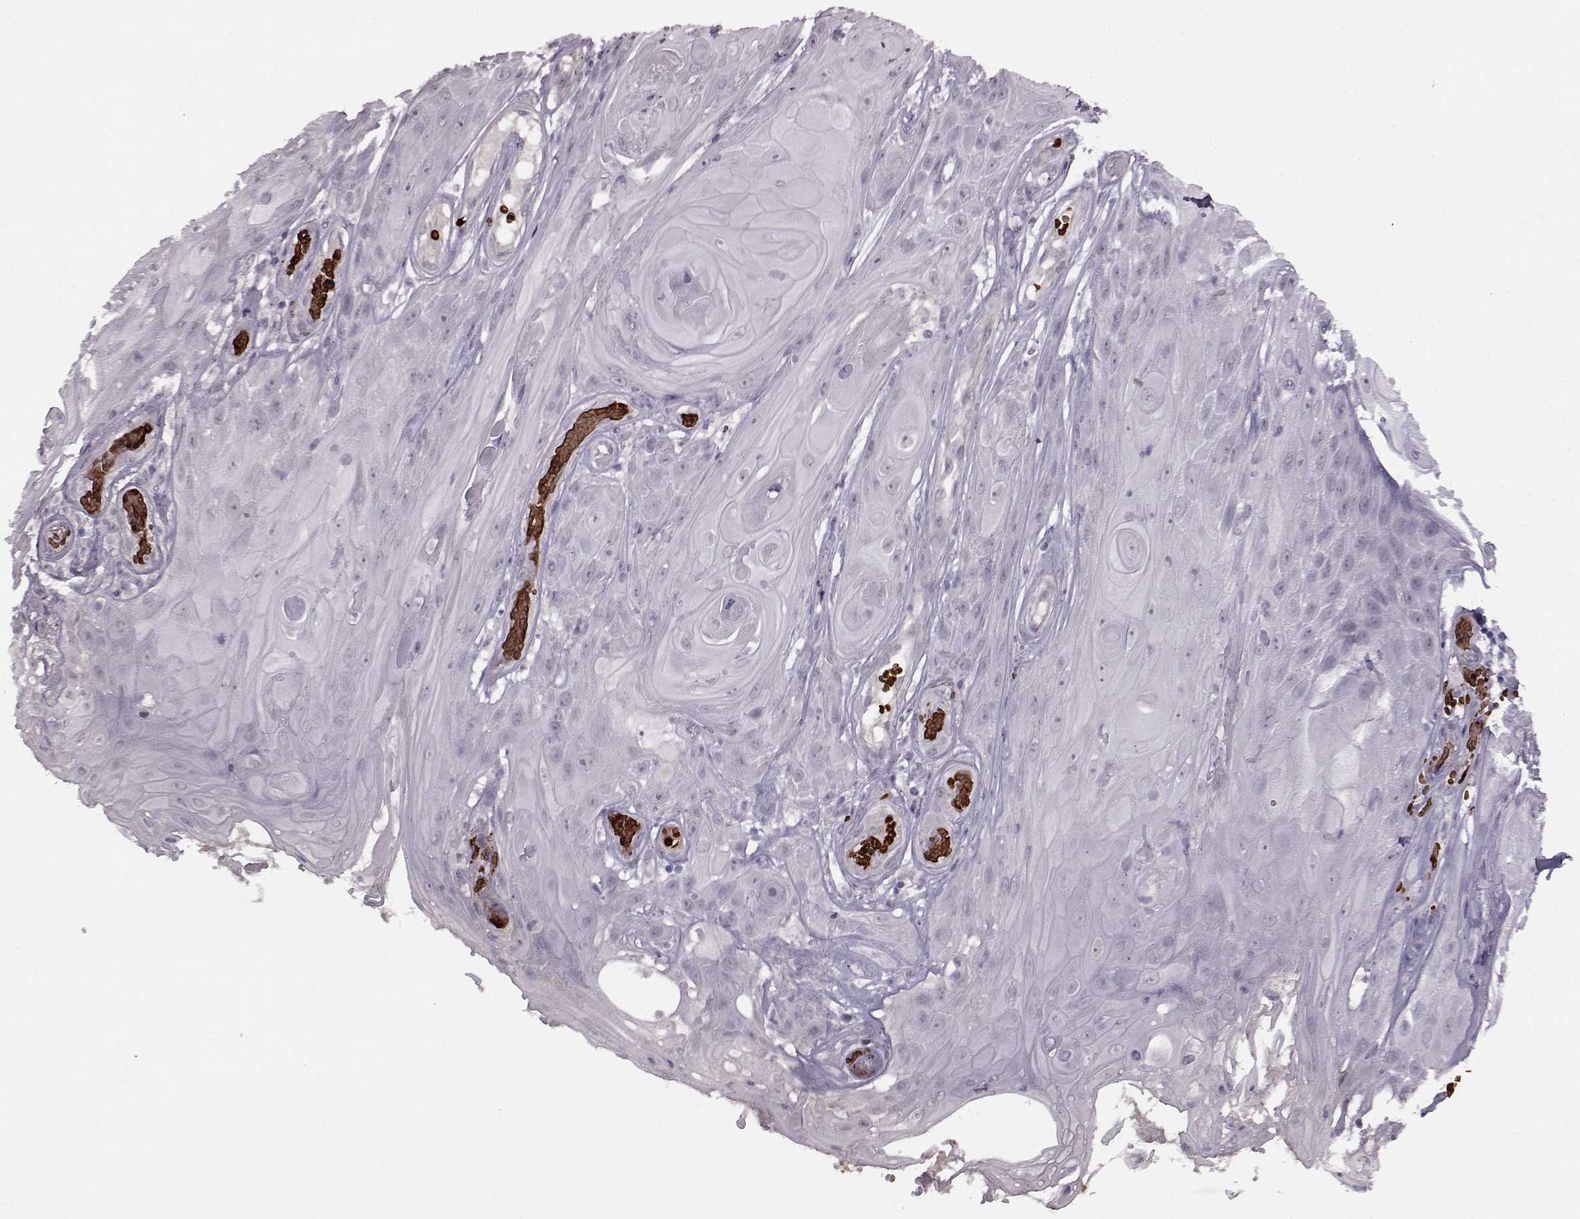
{"staining": {"intensity": "negative", "quantity": "none", "location": "none"}, "tissue": "skin cancer", "cell_type": "Tumor cells", "image_type": "cancer", "snomed": [{"axis": "morphology", "description": "Squamous cell carcinoma, NOS"}, {"axis": "topography", "description": "Skin"}], "caption": "Tumor cells are negative for protein expression in human squamous cell carcinoma (skin).", "gene": "PROP1", "patient": {"sex": "male", "age": 62}}